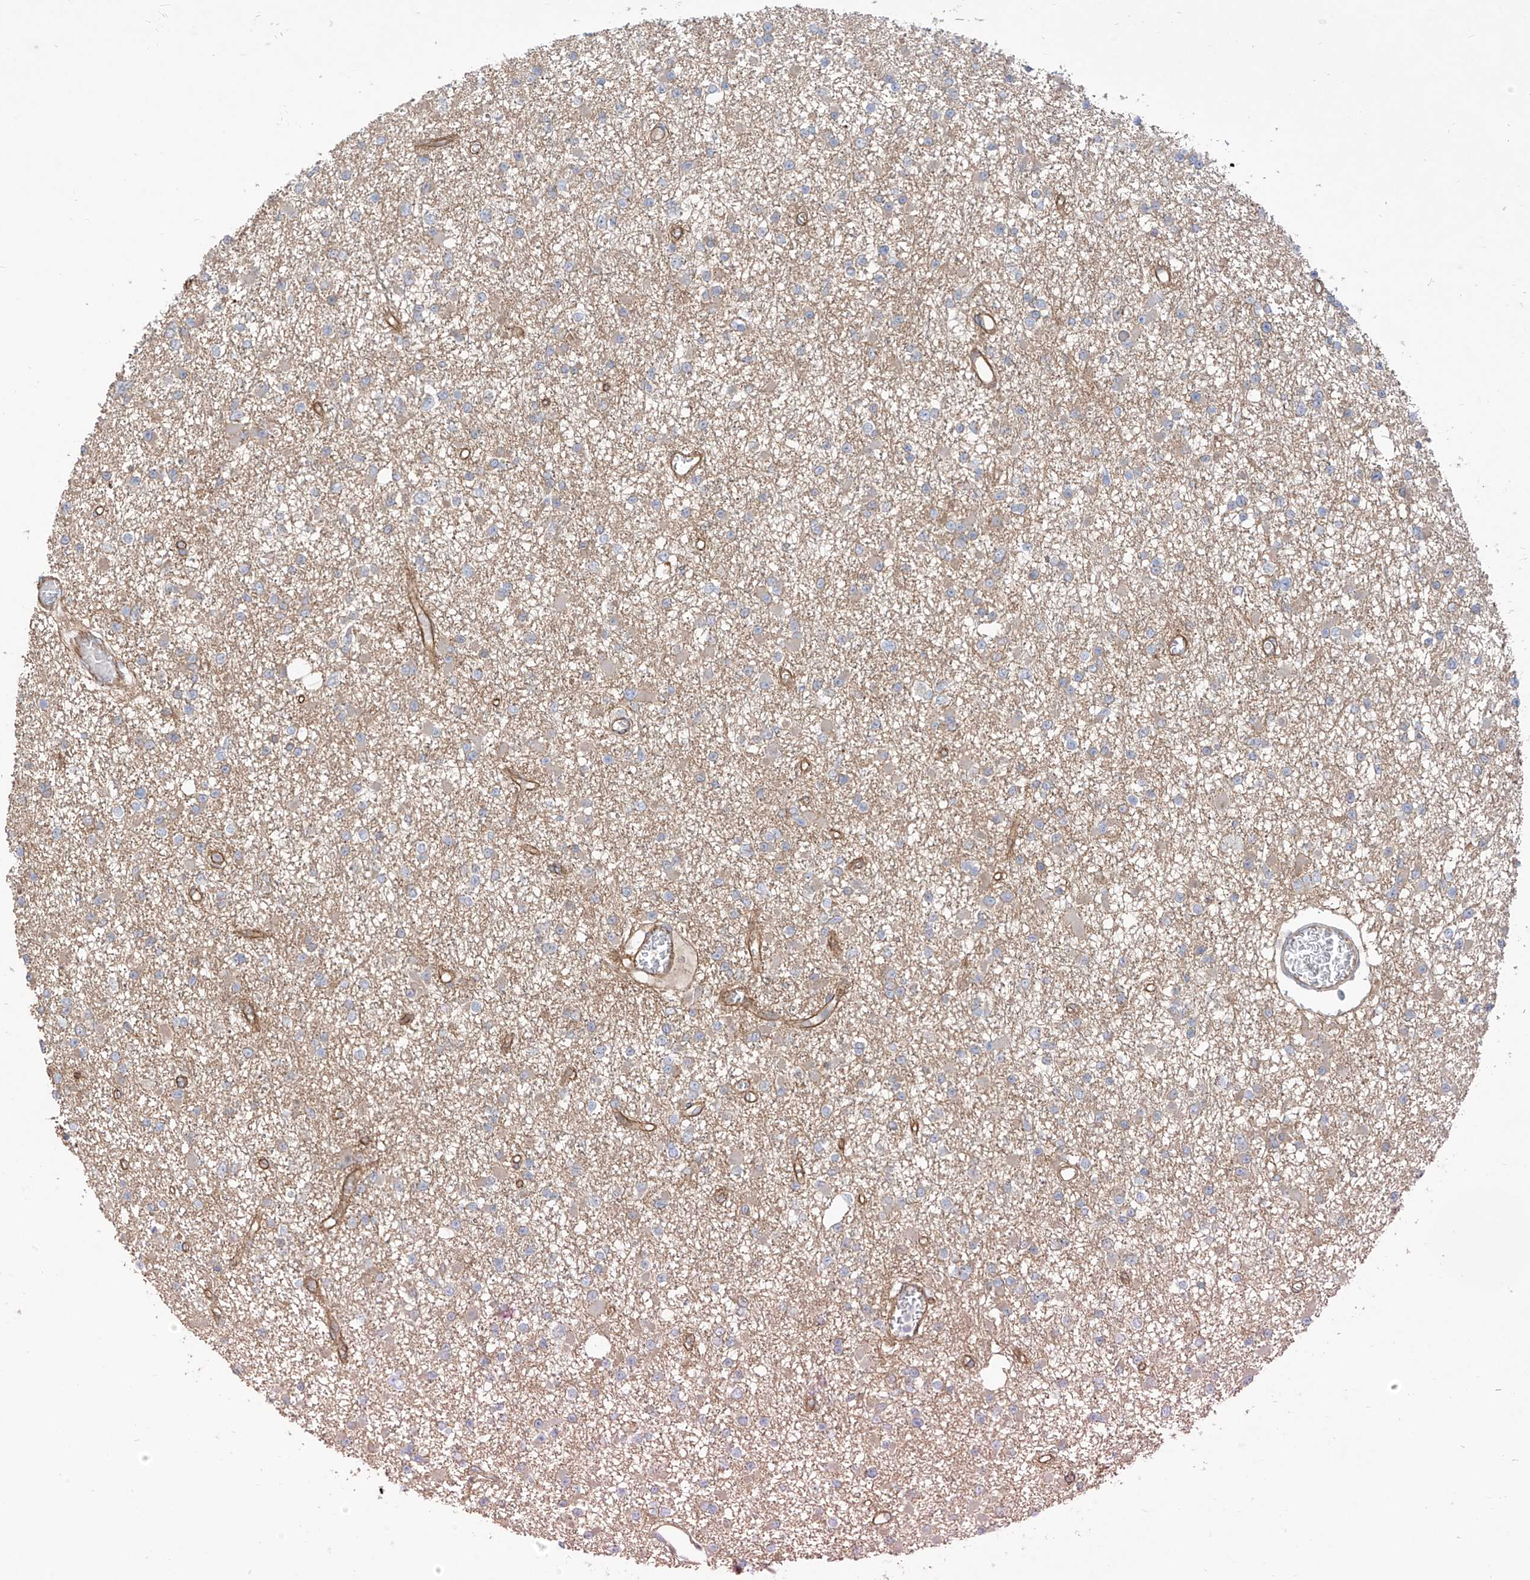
{"staining": {"intensity": "negative", "quantity": "none", "location": "none"}, "tissue": "glioma", "cell_type": "Tumor cells", "image_type": "cancer", "snomed": [{"axis": "morphology", "description": "Glioma, malignant, Low grade"}, {"axis": "topography", "description": "Brain"}], "caption": "This is an immunohistochemistry (IHC) photomicrograph of glioma. There is no positivity in tumor cells.", "gene": "EPHX4", "patient": {"sex": "female", "age": 22}}